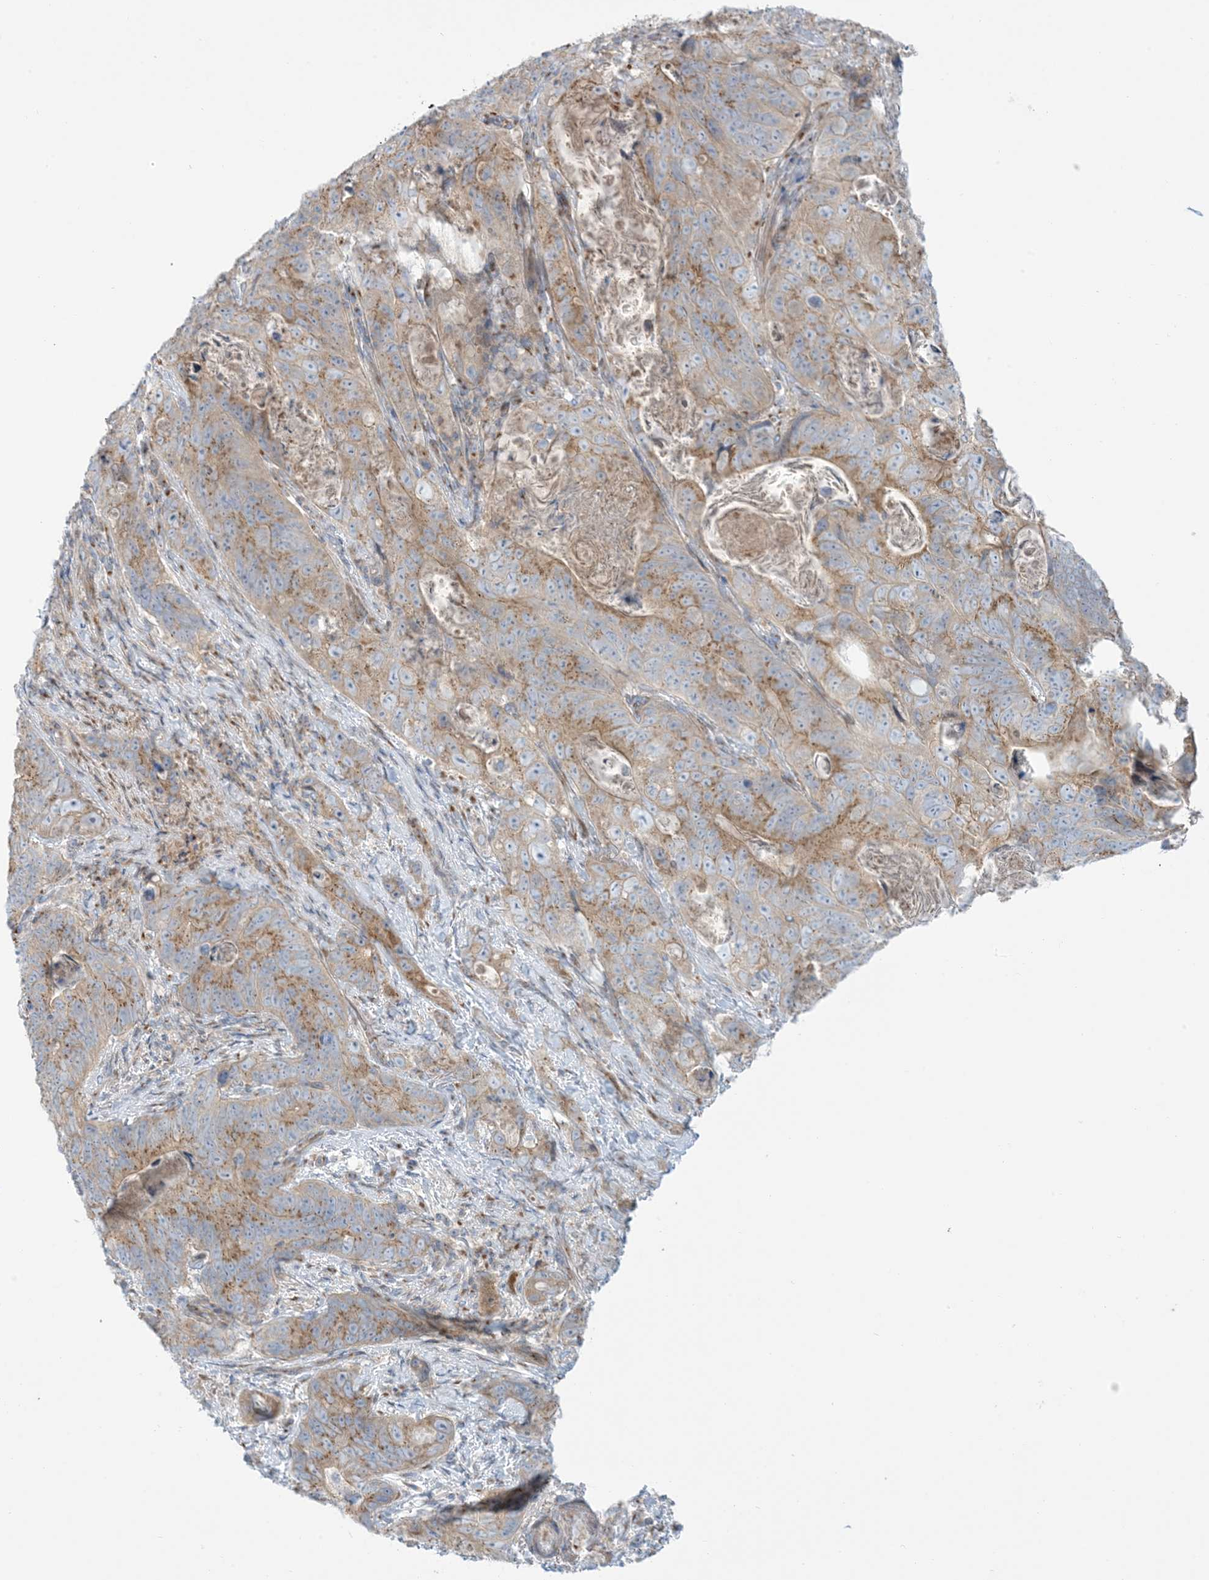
{"staining": {"intensity": "moderate", "quantity": ">75%", "location": "cytoplasmic/membranous"}, "tissue": "stomach cancer", "cell_type": "Tumor cells", "image_type": "cancer", "snomed": [{"axis": "morphology", "description": "Normal tissue, NOS"}, {"axis": "morphology", "description": "Adenocarcinoma, NOS"}, {"axis": "topography", "description": "Stomach"}], "caption": "Tumor cells exhibit medium levels of moderate cytoplasmic/membranous expression in approximately >75% of cells in adenocarcinoma (stomach).", "gene": "AFTPH", "patient": {"sex": "female", "age": 89}}